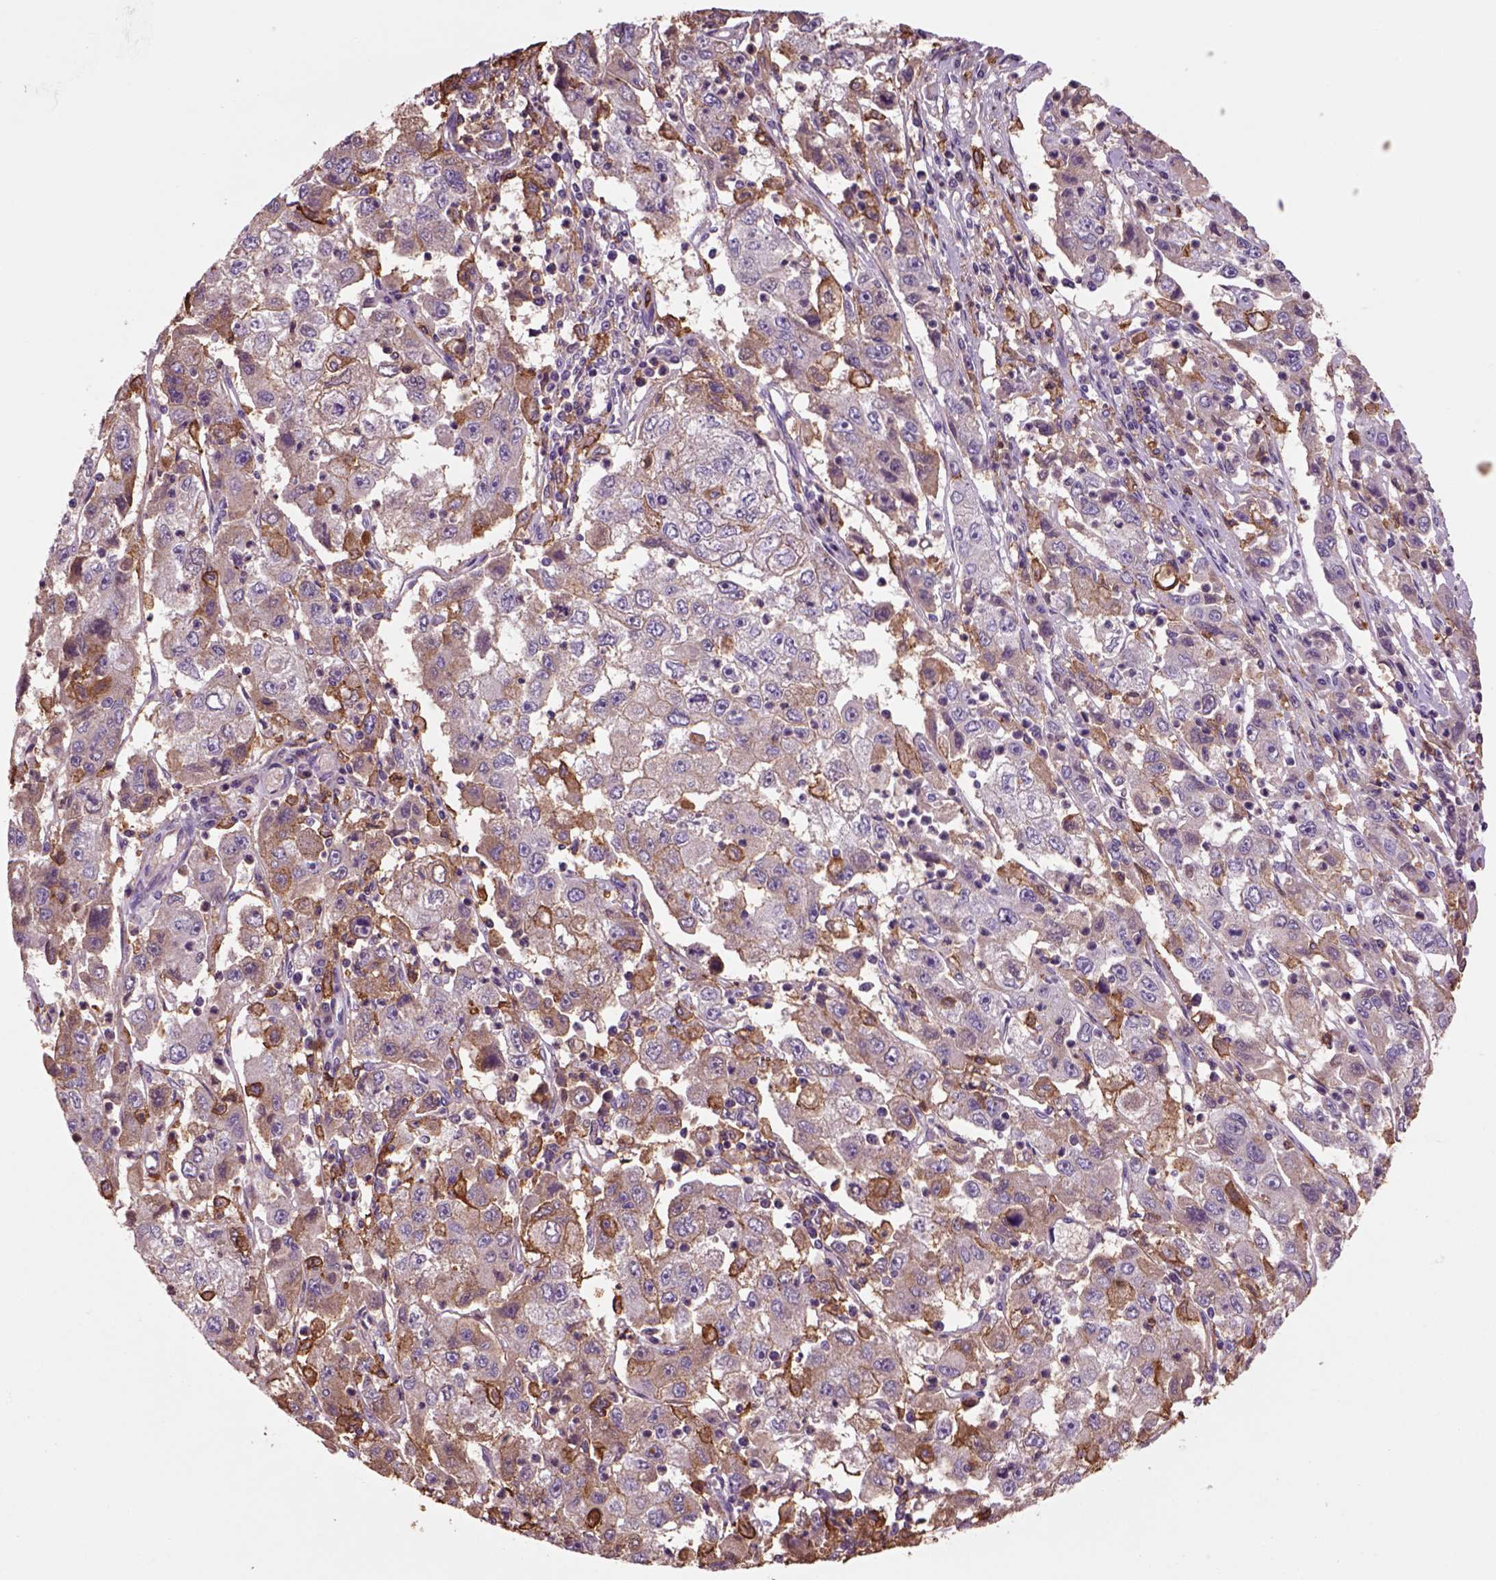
{"staining": {"intensity": "negative", "quantity": "none", "location": "none"}, "tissue": "cervical cancer", "cell_type": "Tumor cells", "image_type": "cancer", "snomed": [{"axis": "morphology", "description": "Squamous cell carcinoma, NOS"}, {"axis": "topography", "description": "Cervix"}], "caption": "This is a photomicrograph of IHC staining of cervical cancer (squamous cell carcinoma), which shows no positivity in tumor cells. (IHC, brightfield microscopy, high magnification).", "gene": "CD14", "patient": {"sex": "female", "age": 36}}